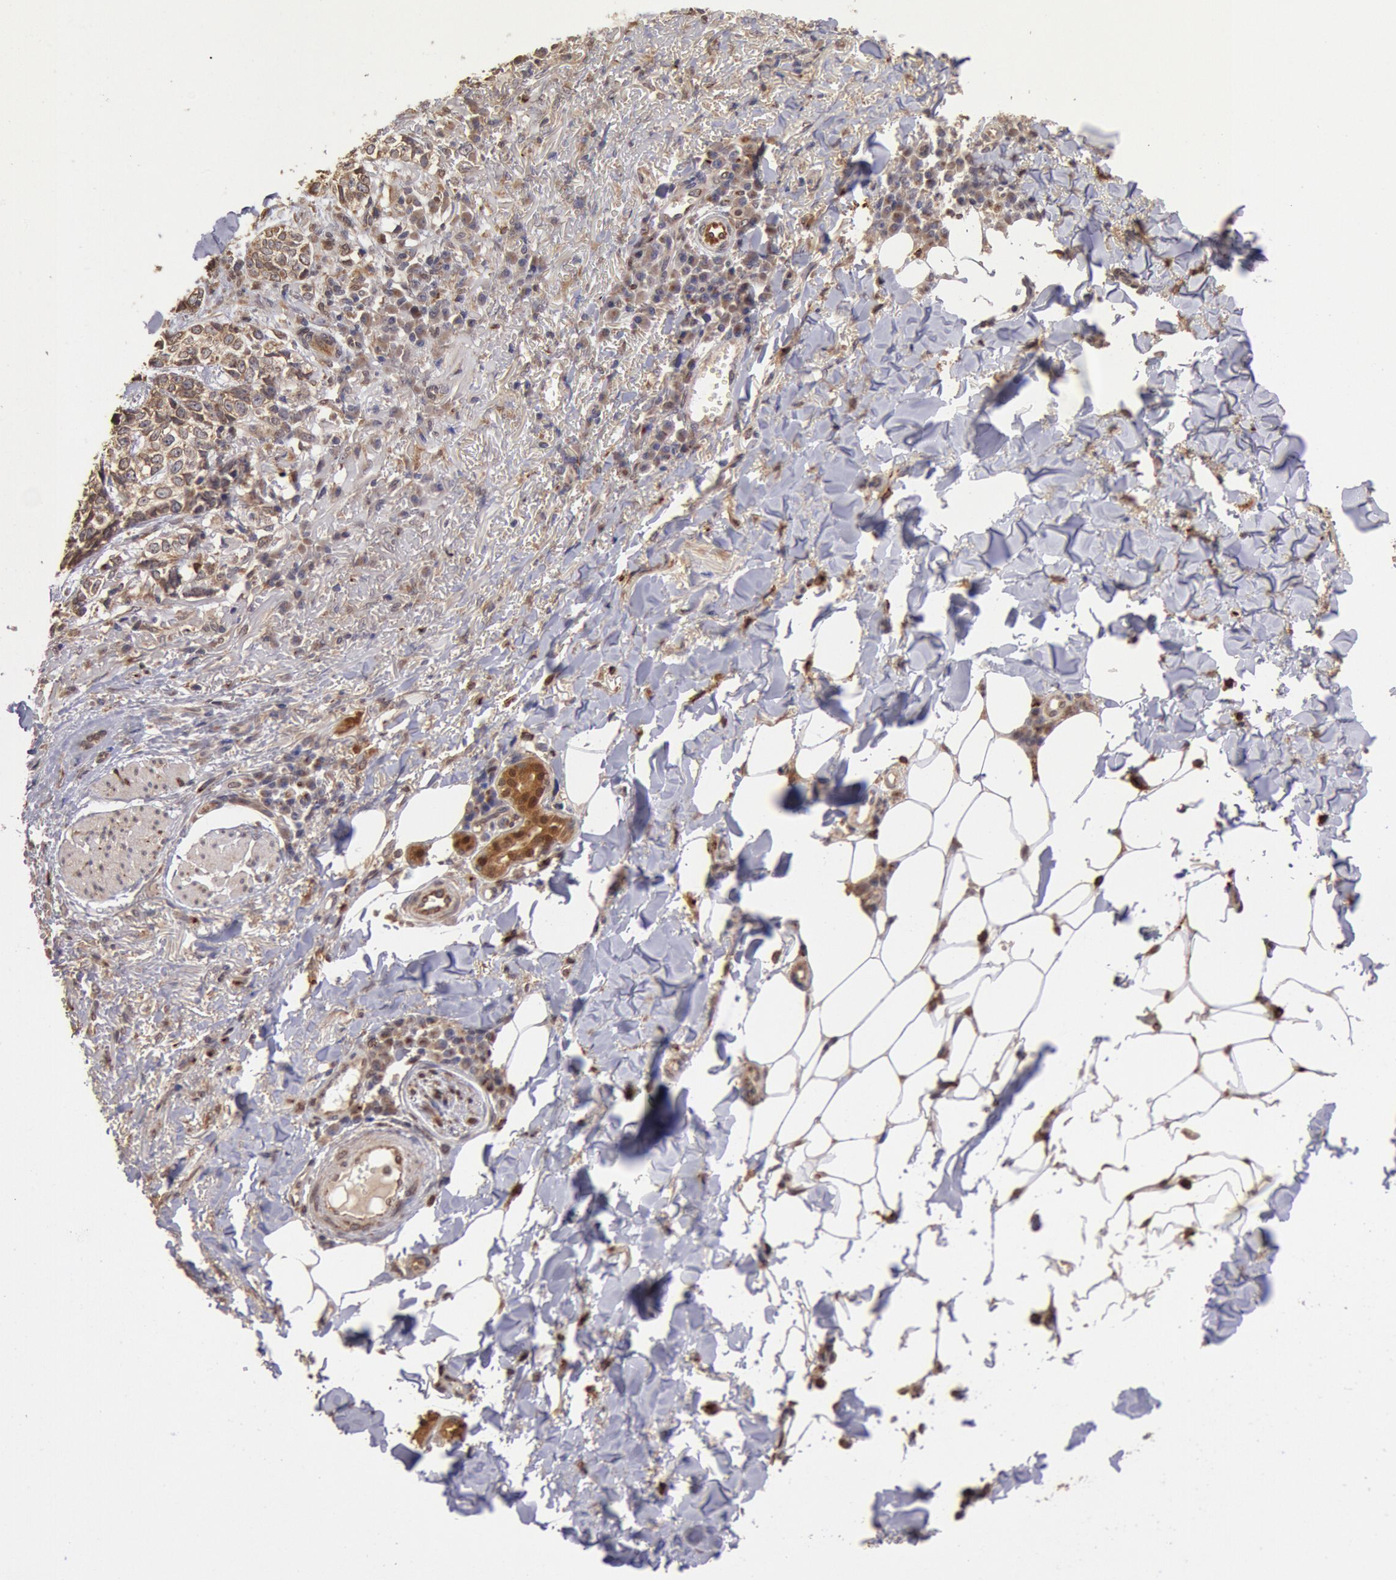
{"staining": {"intensity": "weak", "quantity": ">75%", "location": "cytoplasmic/membranous,nuclear"}, "tissue": "skin cancer", "cell_type": "Tumor cells", "image_type": "cancer", "snomed": [{"axis": "morphology", "description": "Basal cell carcinoma"}, {"axis": "topography", "description": "Skin"}], "caption": "Tumor cells exhibit low levels of weak cytoplasmic/membranous and nuclear positivity in approximately >75% of cells in skin basal cell carcinoma. (brown staining indicates protein expression, while blue staining denotes nuclei).", "gene": "COMT", "patient": {"sex": "female", "age": 89}}